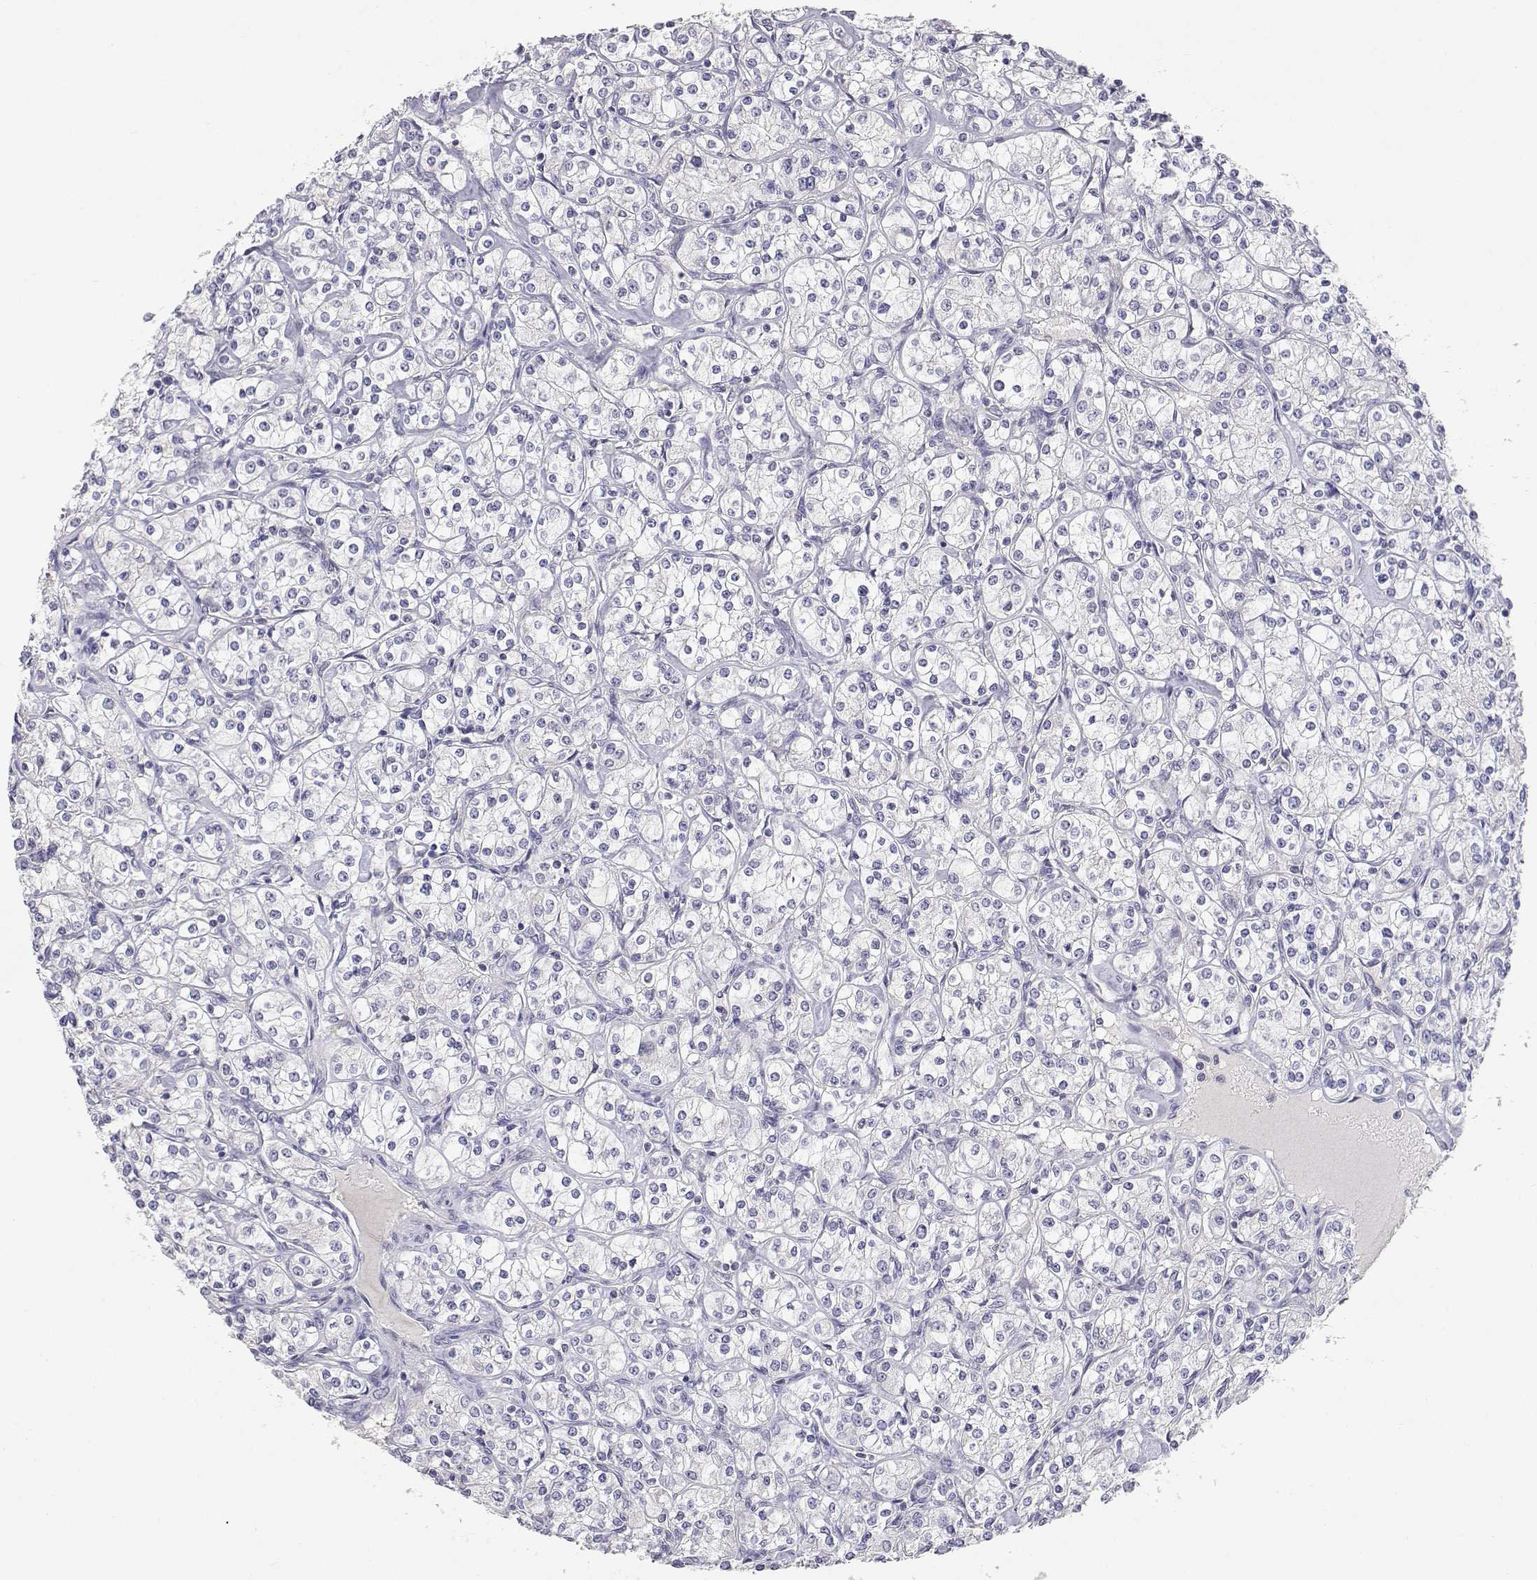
{"staining": {"intensity": "negative", "quantity": "none", "location": "none"}, "tissue": "renal cancer", "cell_type": "Tumor cells", "image_type": "cancer", "snomed": [{"axis": "morphology", "description": "Adenocarcinoma, NOS"}, {"axis": "topography", "description": "Kidney"}], "caption": "Protein analysis of renal adenocarcinoma exhibits no significant staining in tumor cells. (Immunohistochemistry, brightfield microscopy, high magnification).", "gene": "ADA", "patient": {"sex": "male", "age": 77}}